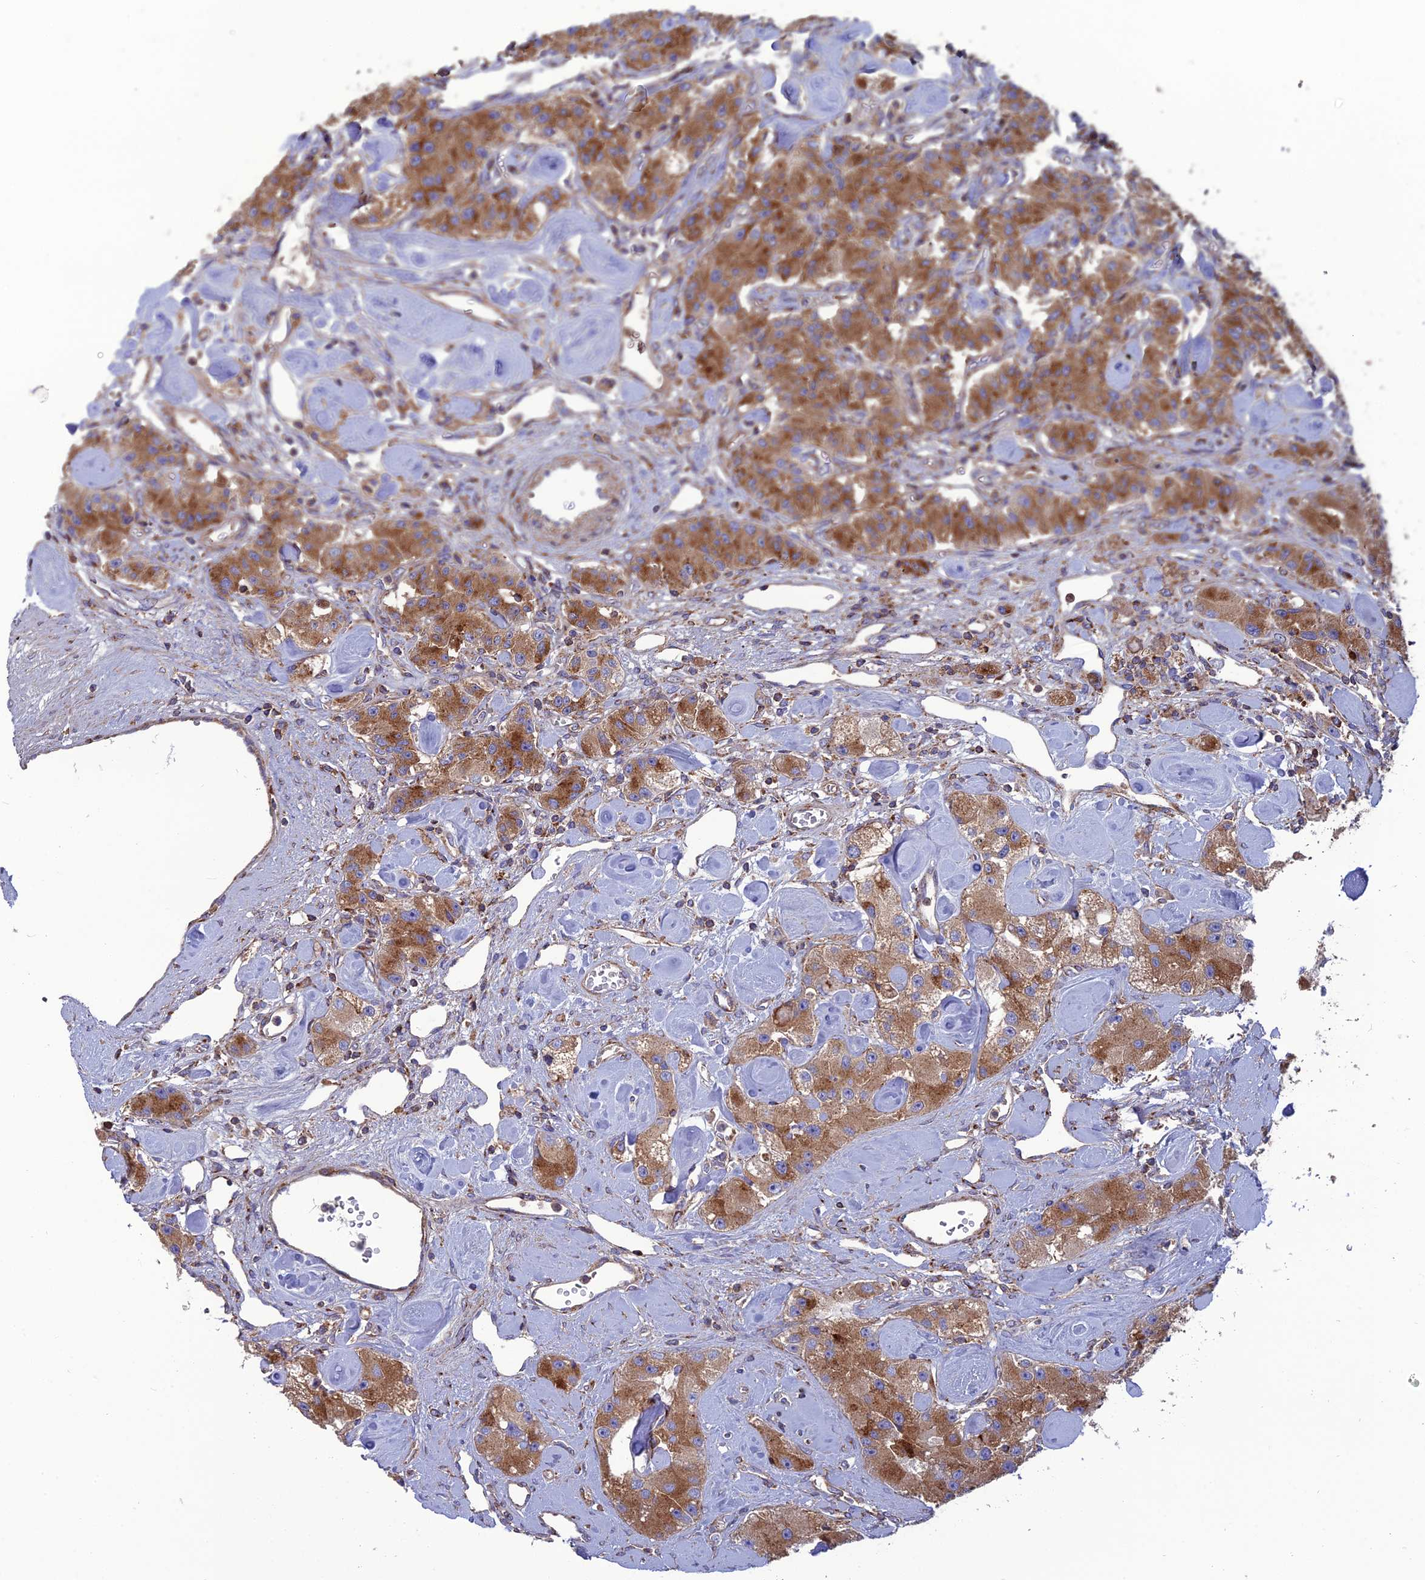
{"staining": {"intensity": "moderate", "quantity": ">75%", "location": "cytoplasmic/membranous"}, "tissue": "carcinoid", "cell_type": "Tumor cells", "image_type": "cancer", "snomed": [{"axis": "morphology", "description": "Carcinoid, malignant, NOS"}, {"axis": "topography", "description": "Pancreas"}], "caption": "Human malignant carcinoid stained with a protein marker shows moderate staining in tumor cells.", "gene": "LNPEP", "patient": {"sex": "male", "age": 41}}